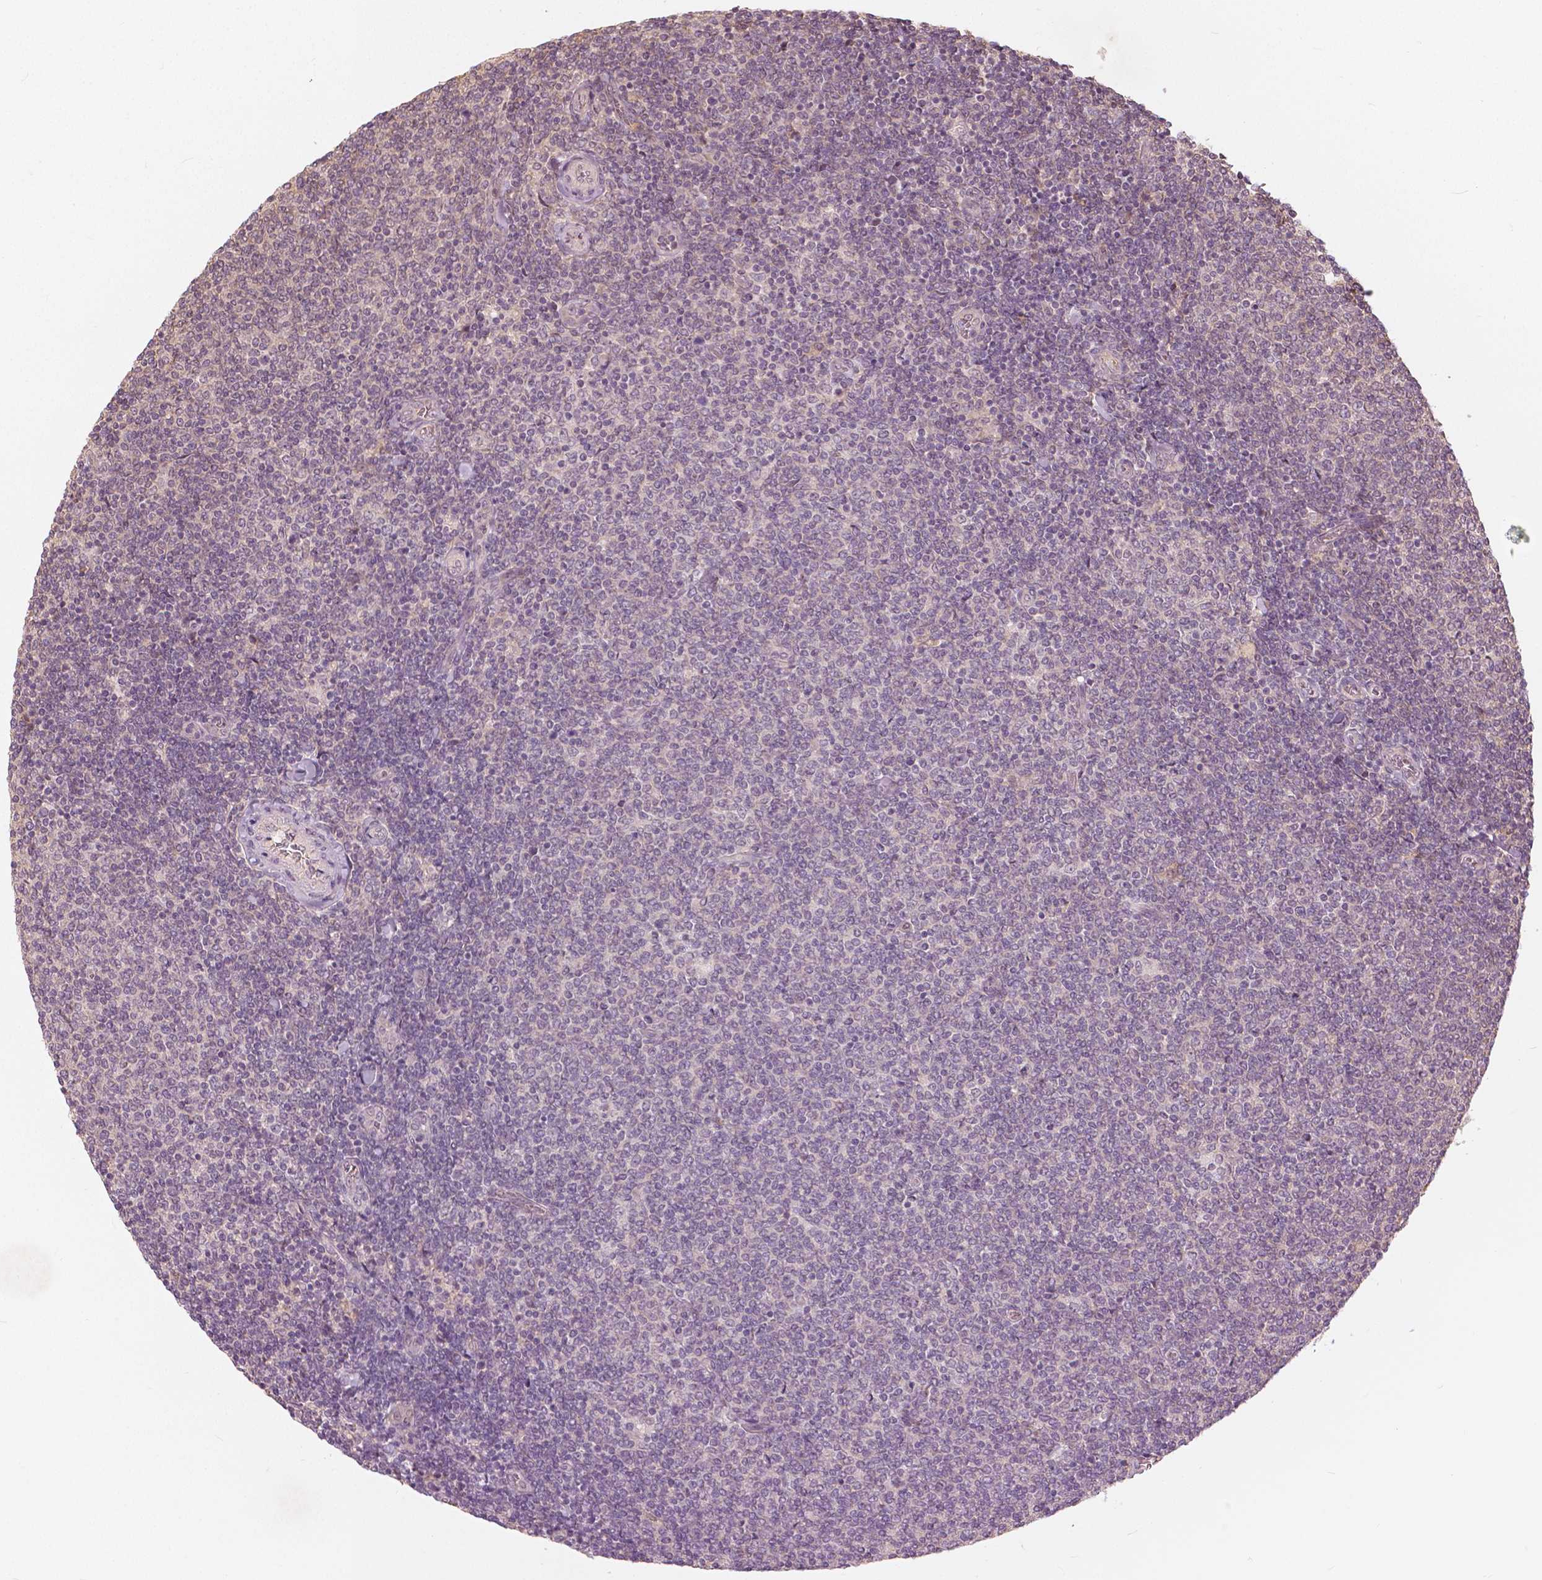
{"staining": {"intensity": "negative", "quantity": "none", "location": "none"}, "tissue": "lymphoma", "cell_type": "Tumor cells", "image_type": "cancer", "snomed": [{"axis": "morphology", "description": "Malignant lymphoma, non-Hodgkin's type, Low grade"}, {"axis": "topography", "description": "Lymph node"}], "caption": "This histopathology image is of low-grade malignant lymphoma, non-Hodgkin's type stained with IHC to label a protein in brown with the nuclei are counter-stained blue. There is no expression in tumor cells.", "gene": "ANGPTL4", "patient": {"sex": "male", "age": 52}}